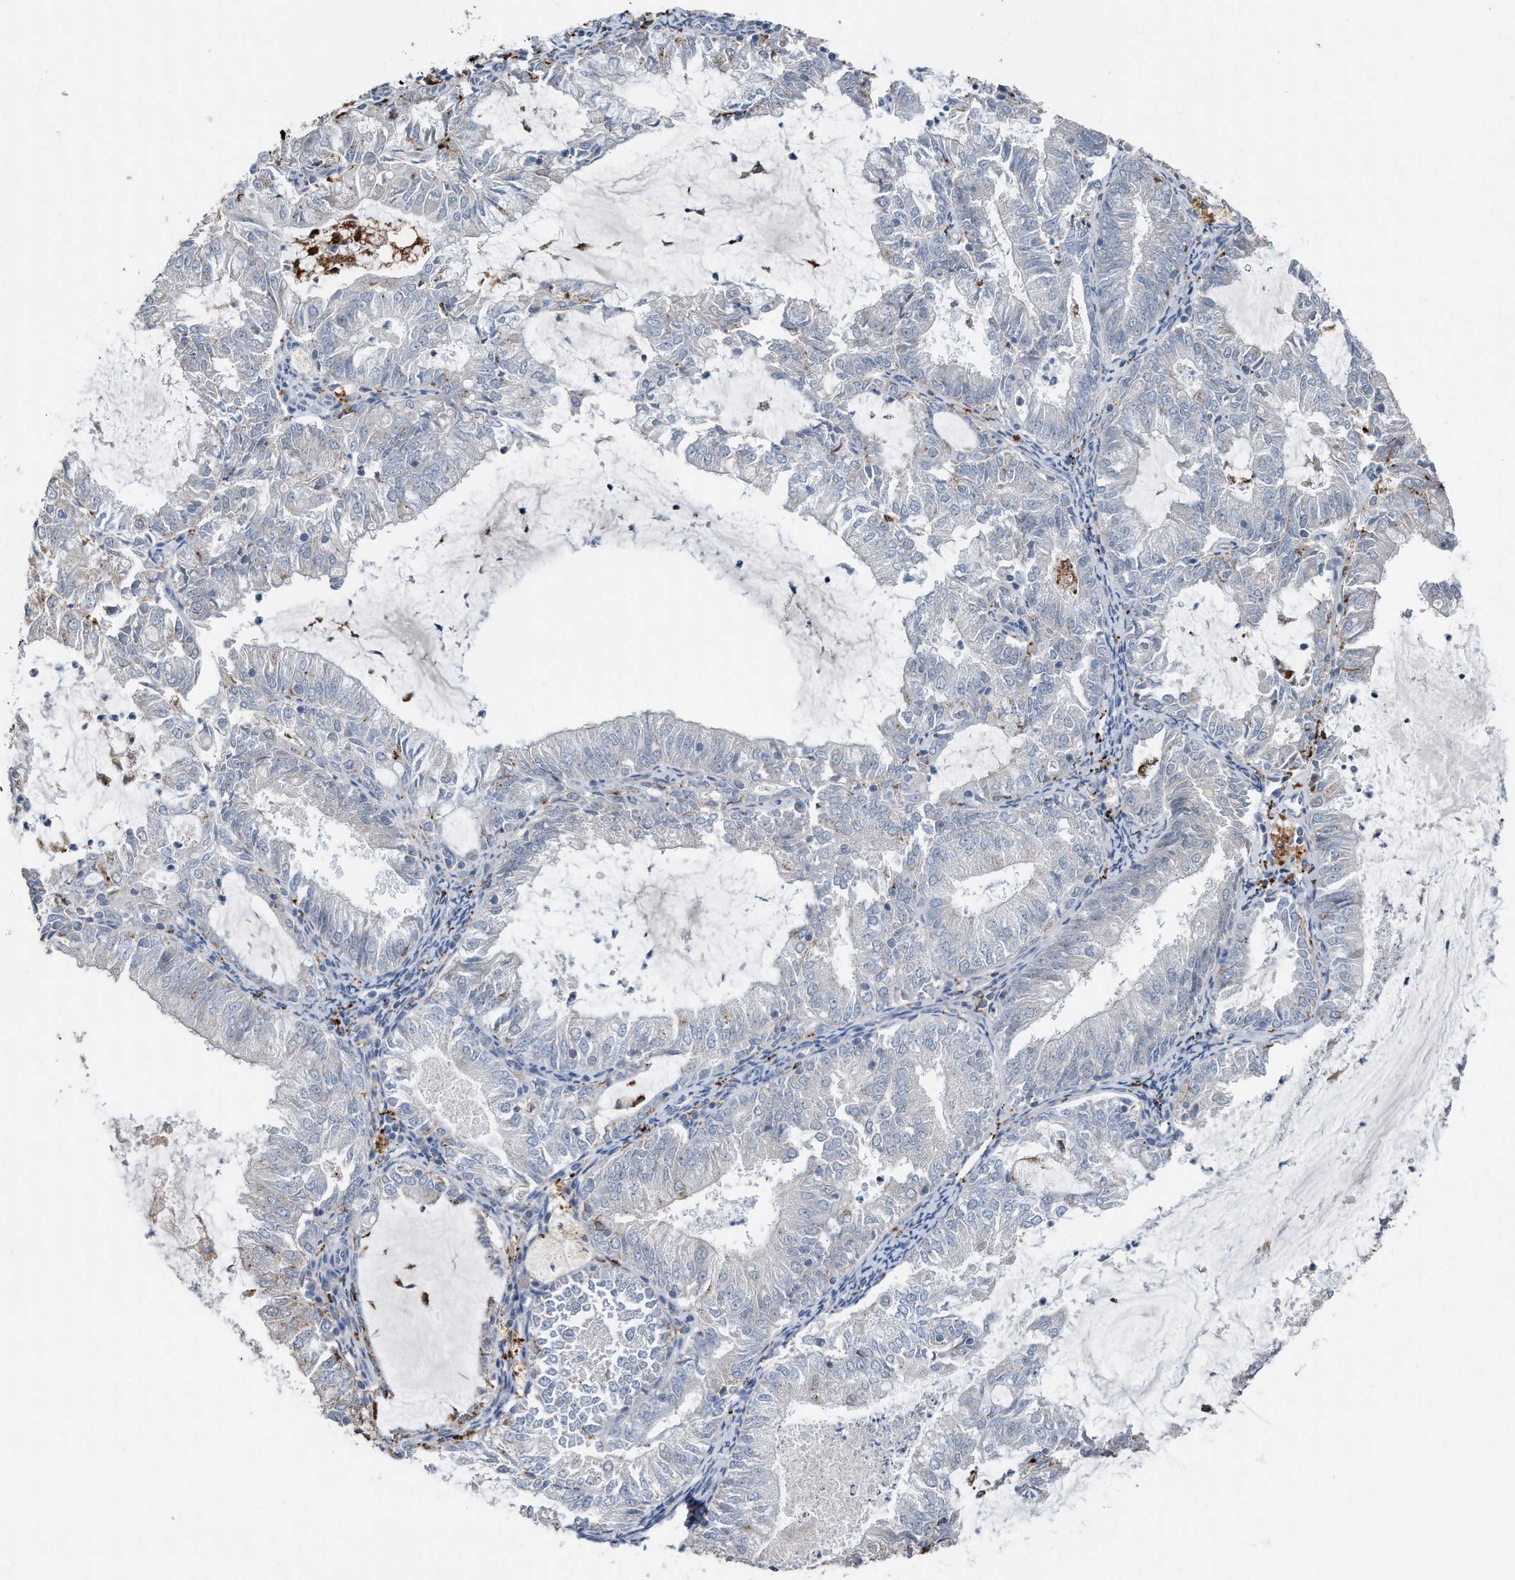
{"staining": {"intensity": "moderate", "quantity": "<25%", "location": "cytoplasmic/membranous"}, "tissue": "endometrial cancer", "cell_type": "Tumor cells", "image_type": "cancer", "snomed": [{"axis": "morphology", "description": "Adenocarcinoma, NOS"}, {"axis": "topography", "description": "Endometrium"}], "caption": "Brown immunohistochemical staining in endometrial cancer (adenocarcinoma) shows moderate cytoplasmic/membranous positivity in about <25% of tumor cells.", "gene": "ZNF772", "patient": {"sex": "female", "age": 57}}